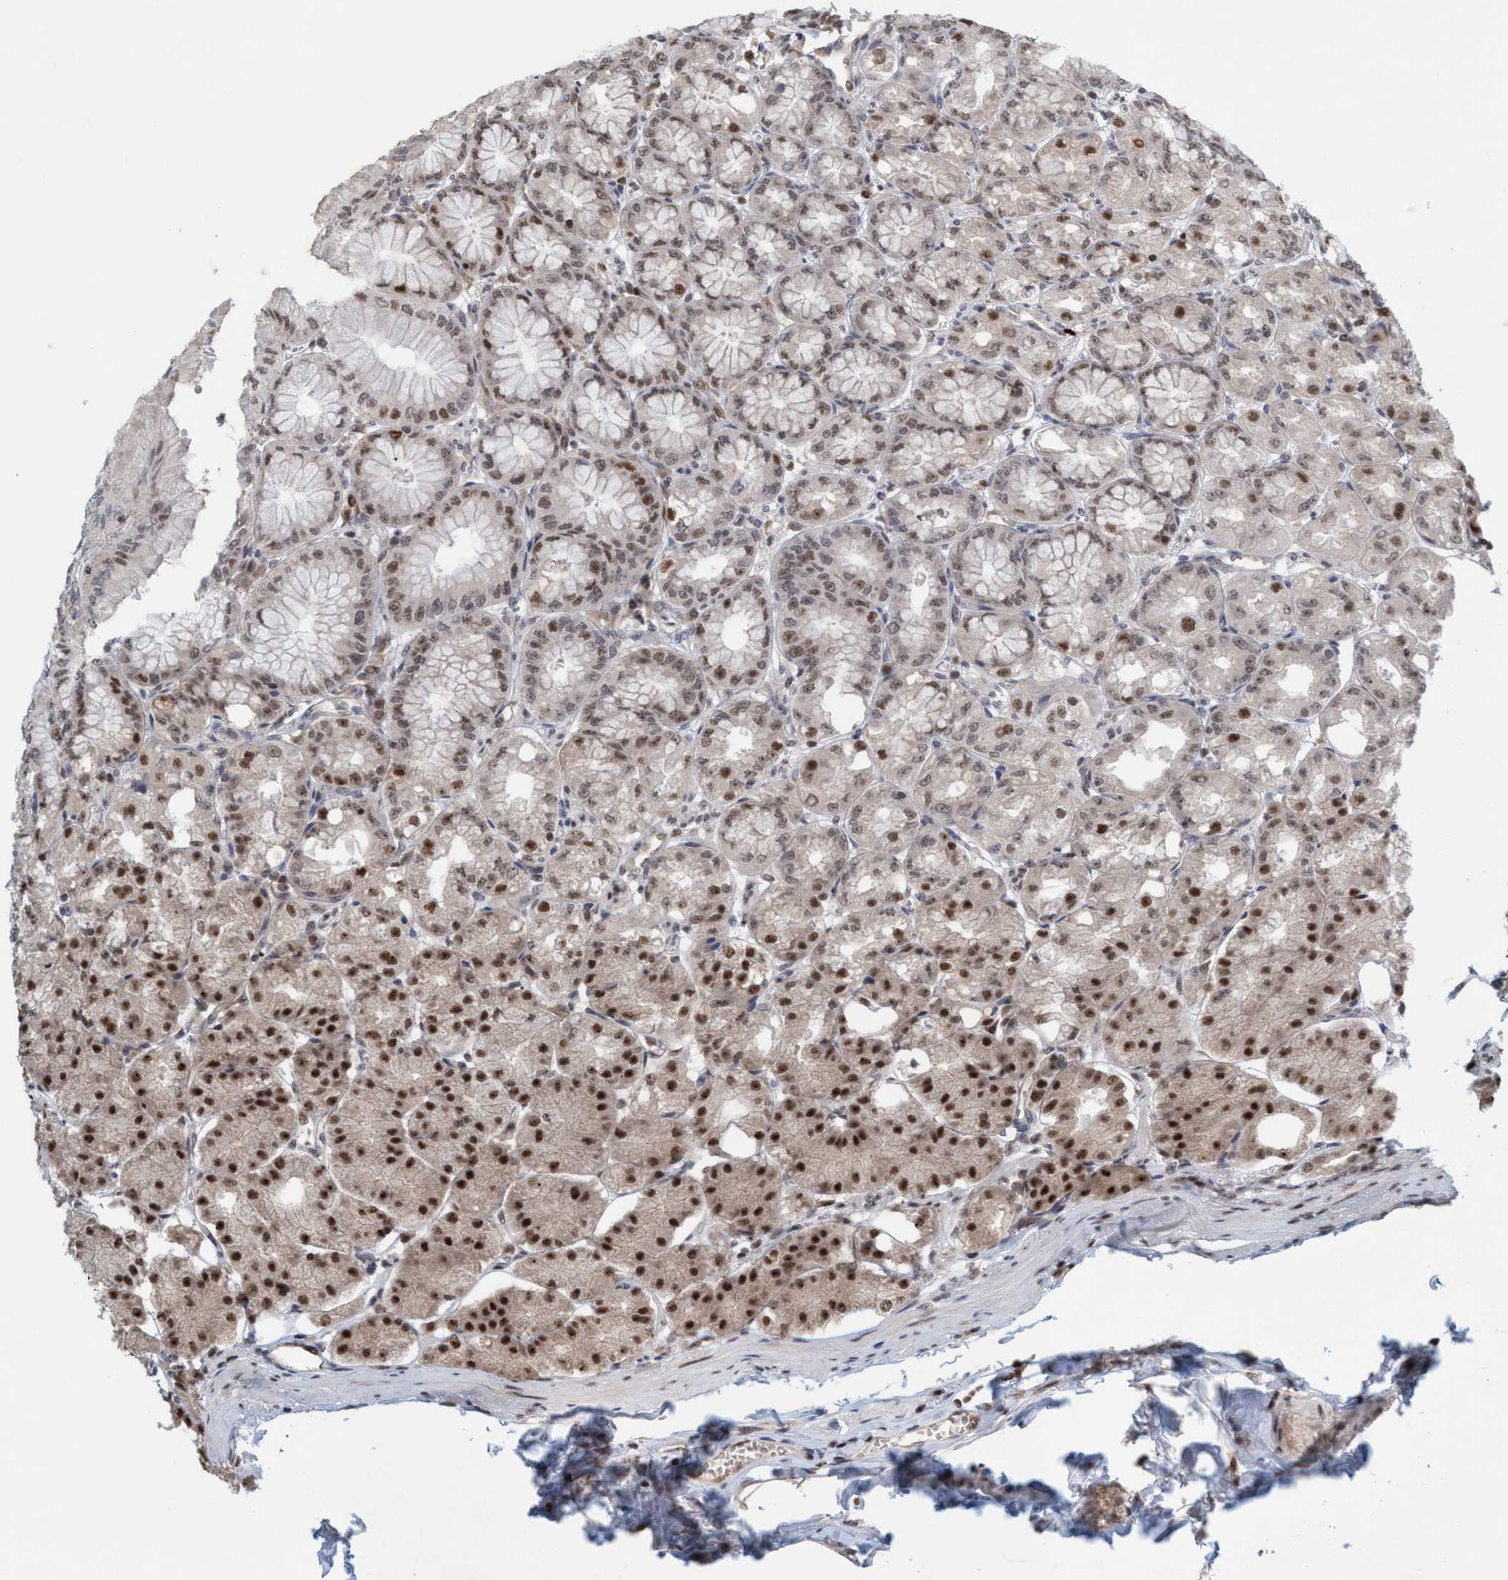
{"staining": {"intensity": "strong", "quantity": ">75%", "location": "nuclear"}, "tissue": "stomach", "cell_type": "Glandular cells", "image_type": "normal", "snomed": [{"axis": "morphology", "description": "Normal tissue, NOS"}, {"axis": "topography", "description": "Stomach, lower"}], "caption": "Brown immunohistochemical staining in normal human stomach reveals strong nuclear expression in approximately >75% of glandular cells.", "gene": "SMCR8", "patient": {"sex": "male", "age": 71}}